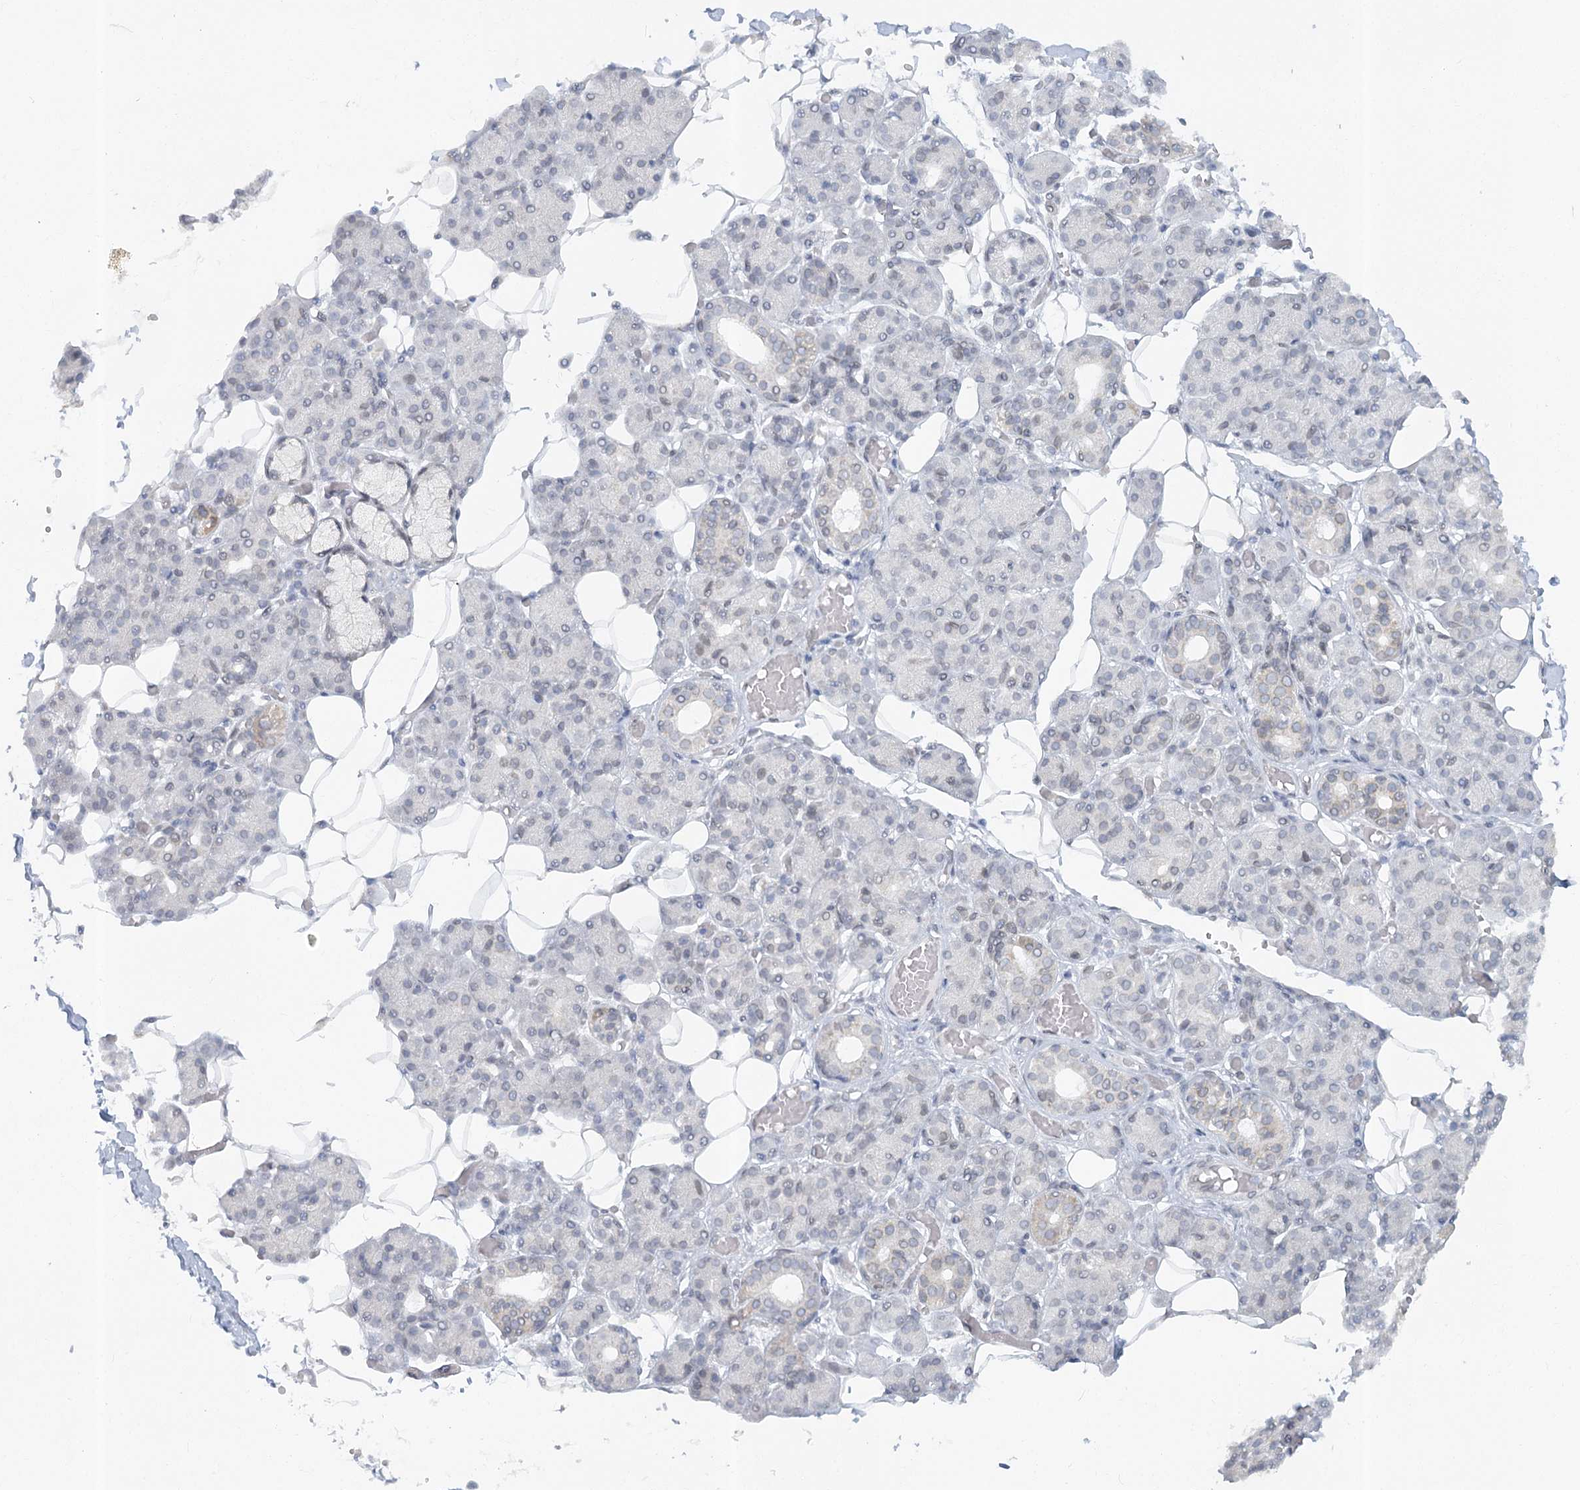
{"staining": {"intensity": "negative", "quantity": "none", "location": "none"}, "tissue": "salivary gland", "cell_type": "Glandular cells", "image_type": "normal", "snomed": [{"axis": "morphology", "description": "Normal tissue, NOS"}, {"axis": "topography", "description": "Salivary gland"}], "caption": "IHC of unremarkable salivary gland displays no positivity in glandular cells.", "gene": "VWA5A", "patient": {"sex": "male", "age": 63}}